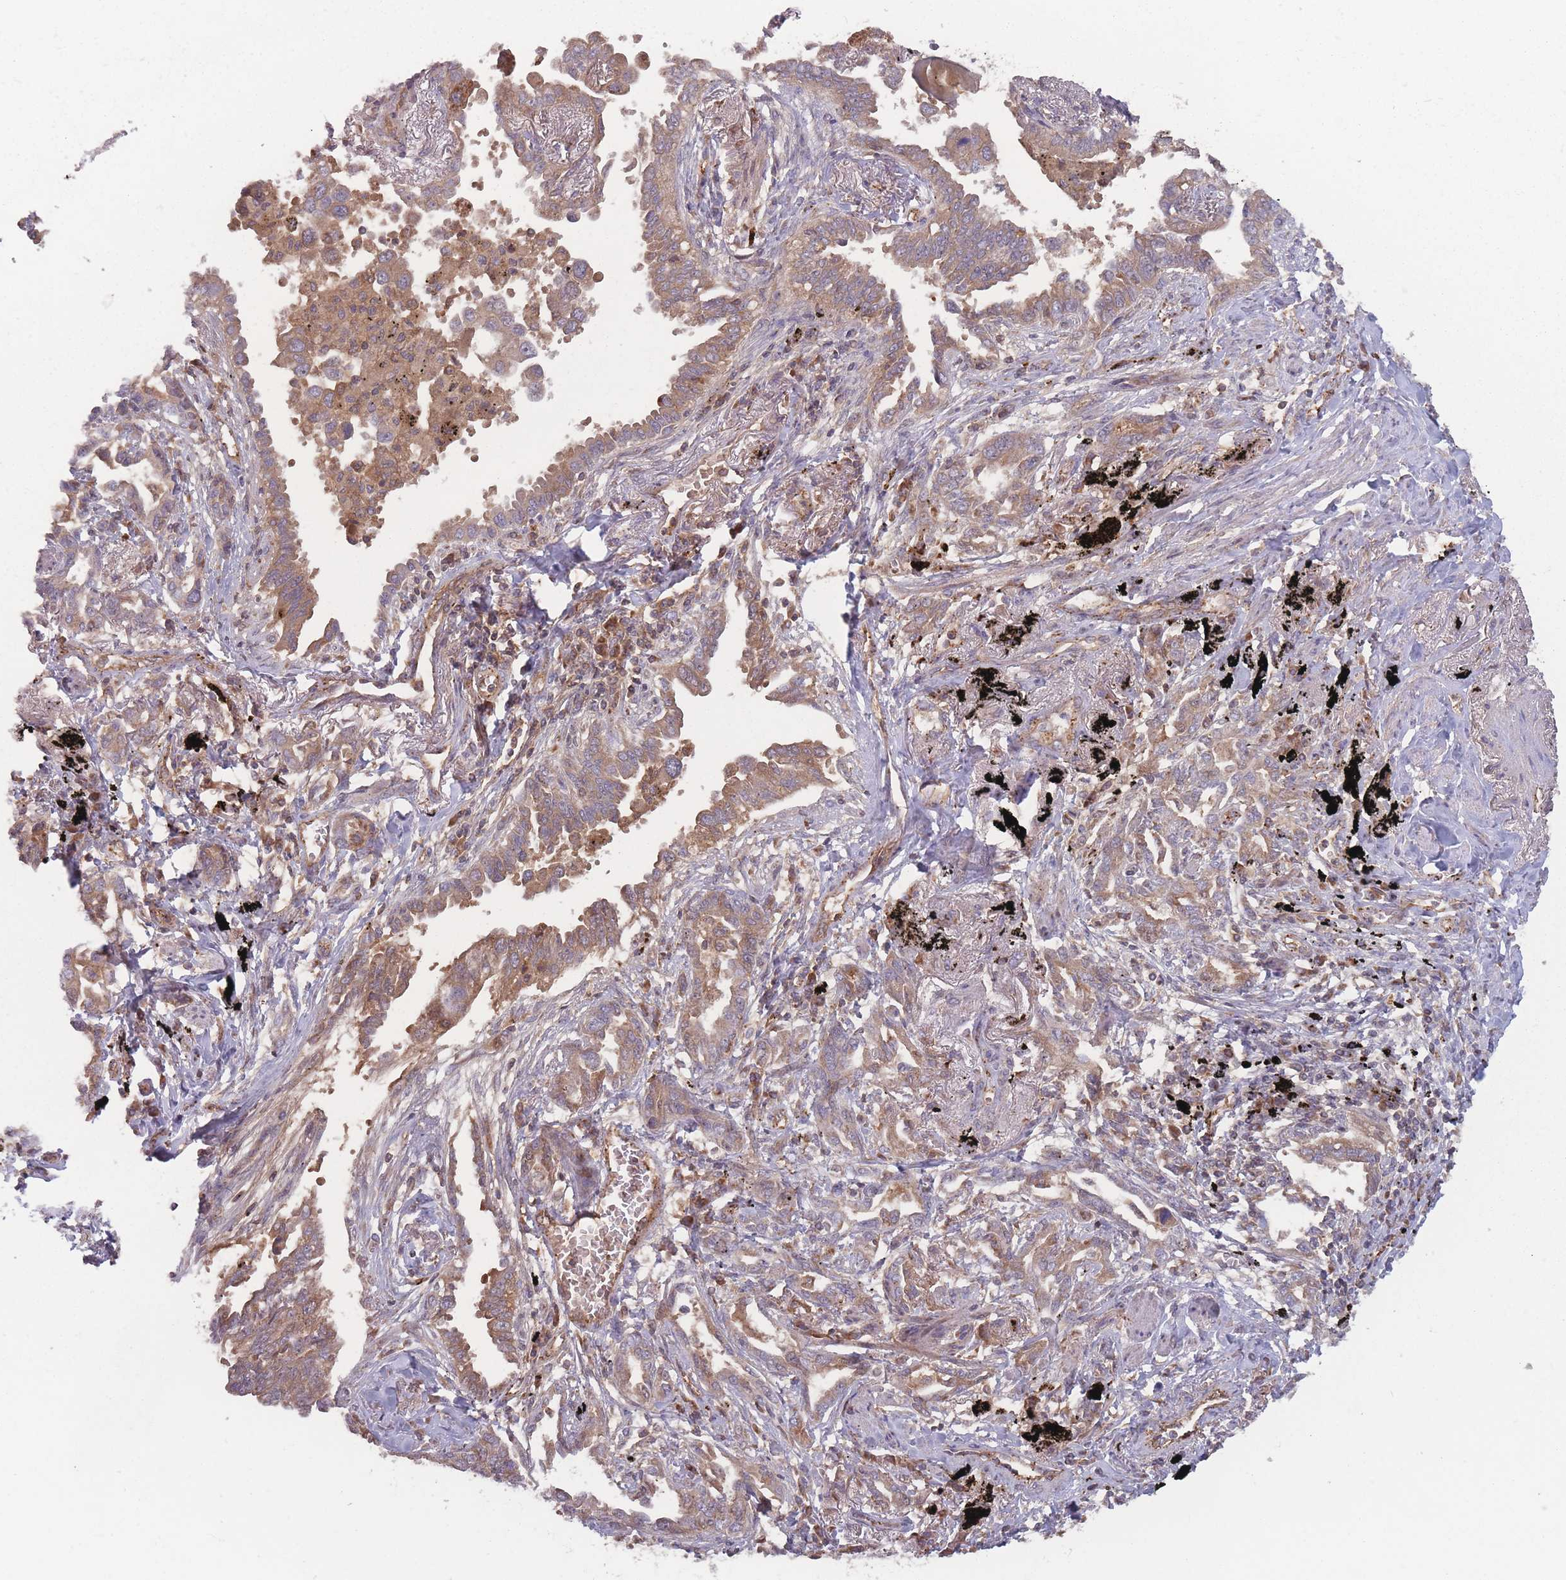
{"staining": {"intensity": "moderate", "quantity": ">75%", "location": "cytoplasmic/membranous"}, "tissue": "lung cancer", "cell_type": "Tumor cells", "image_type": "cancer", "snomed": [{"axis": "morphology", "description": "Adenocarcinoma, NOS"}, {"axis": "topography", "description": "Lung"}], "caption": "Protein staining displays moderate cytoplasmic/membranous staining in approximately >75% of tumor cells in lung cancer (adenocarcinoma). The staining was performed using DAB (3,3'-diaminobenzidine) to visualize the protein expression in brown, while the nuclei were stained in blue with hematoxylin (Magnification: 20x).", "gene": "ATP5MG", "patient": {"sex": "male", "age": 67}}